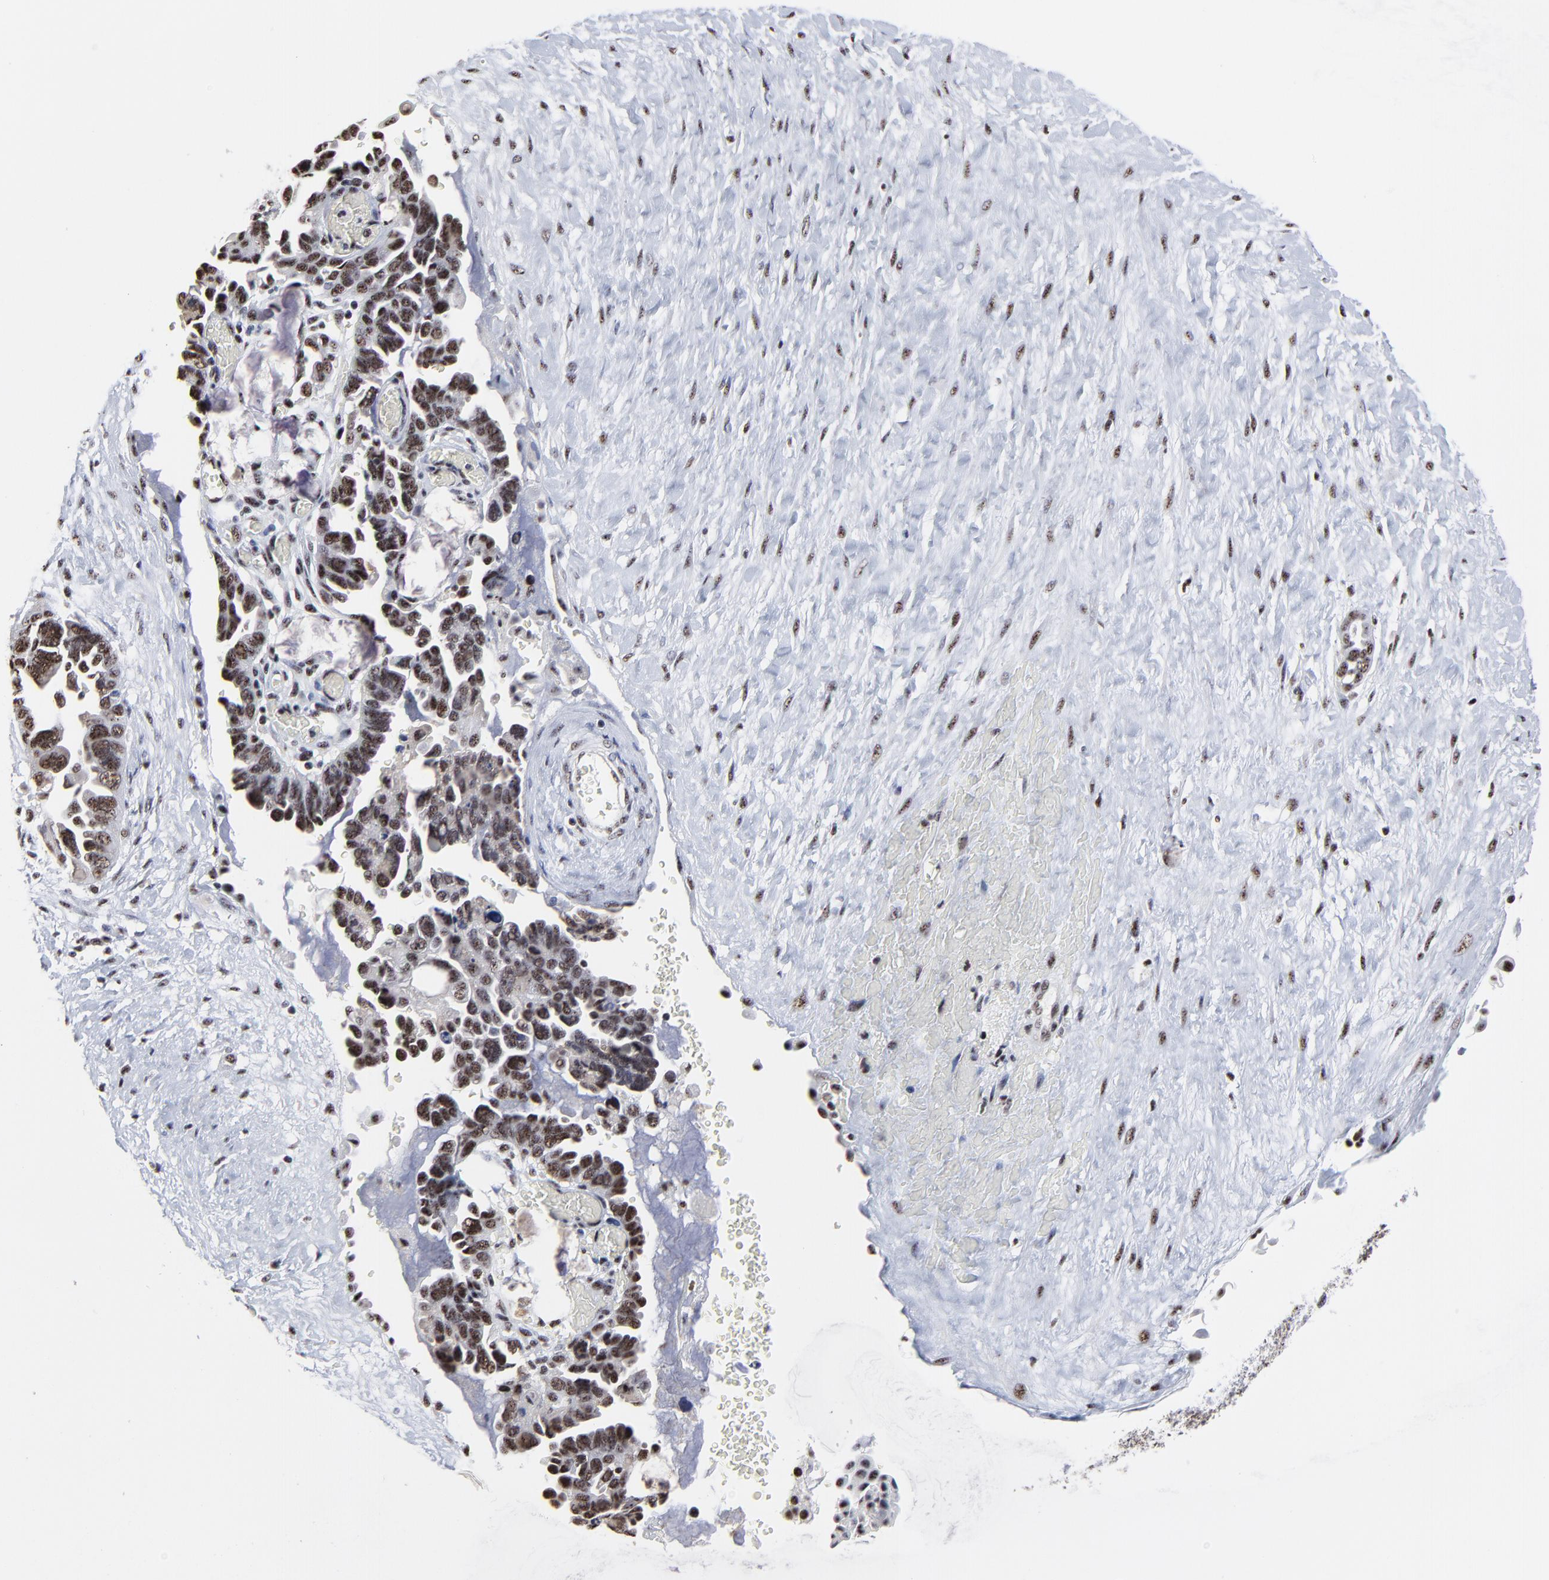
{"staining": {"intensity": "moderate", "quantity": "25%-75%", "location": "nuclear"}, "tissue": "ovarian cancer", "cell_type": "Tumor cells", "image_type": "cancer", "snomed": [{"axis": "morphology", "description": "Cystadenocarcinoma, serous, NOS"}, {"axis": "topography", "description": "Ovary"}], "caption": "Ovarian cancer tissue demonstrates moderate nuclear expression in approximately 25%-75% of tumor cells, visualized by immunohistochemistry. (IHC, brightfield microscopy, high magnification).", "gene": "MBD4", "patient": {"sex": "female", "age": 63}}